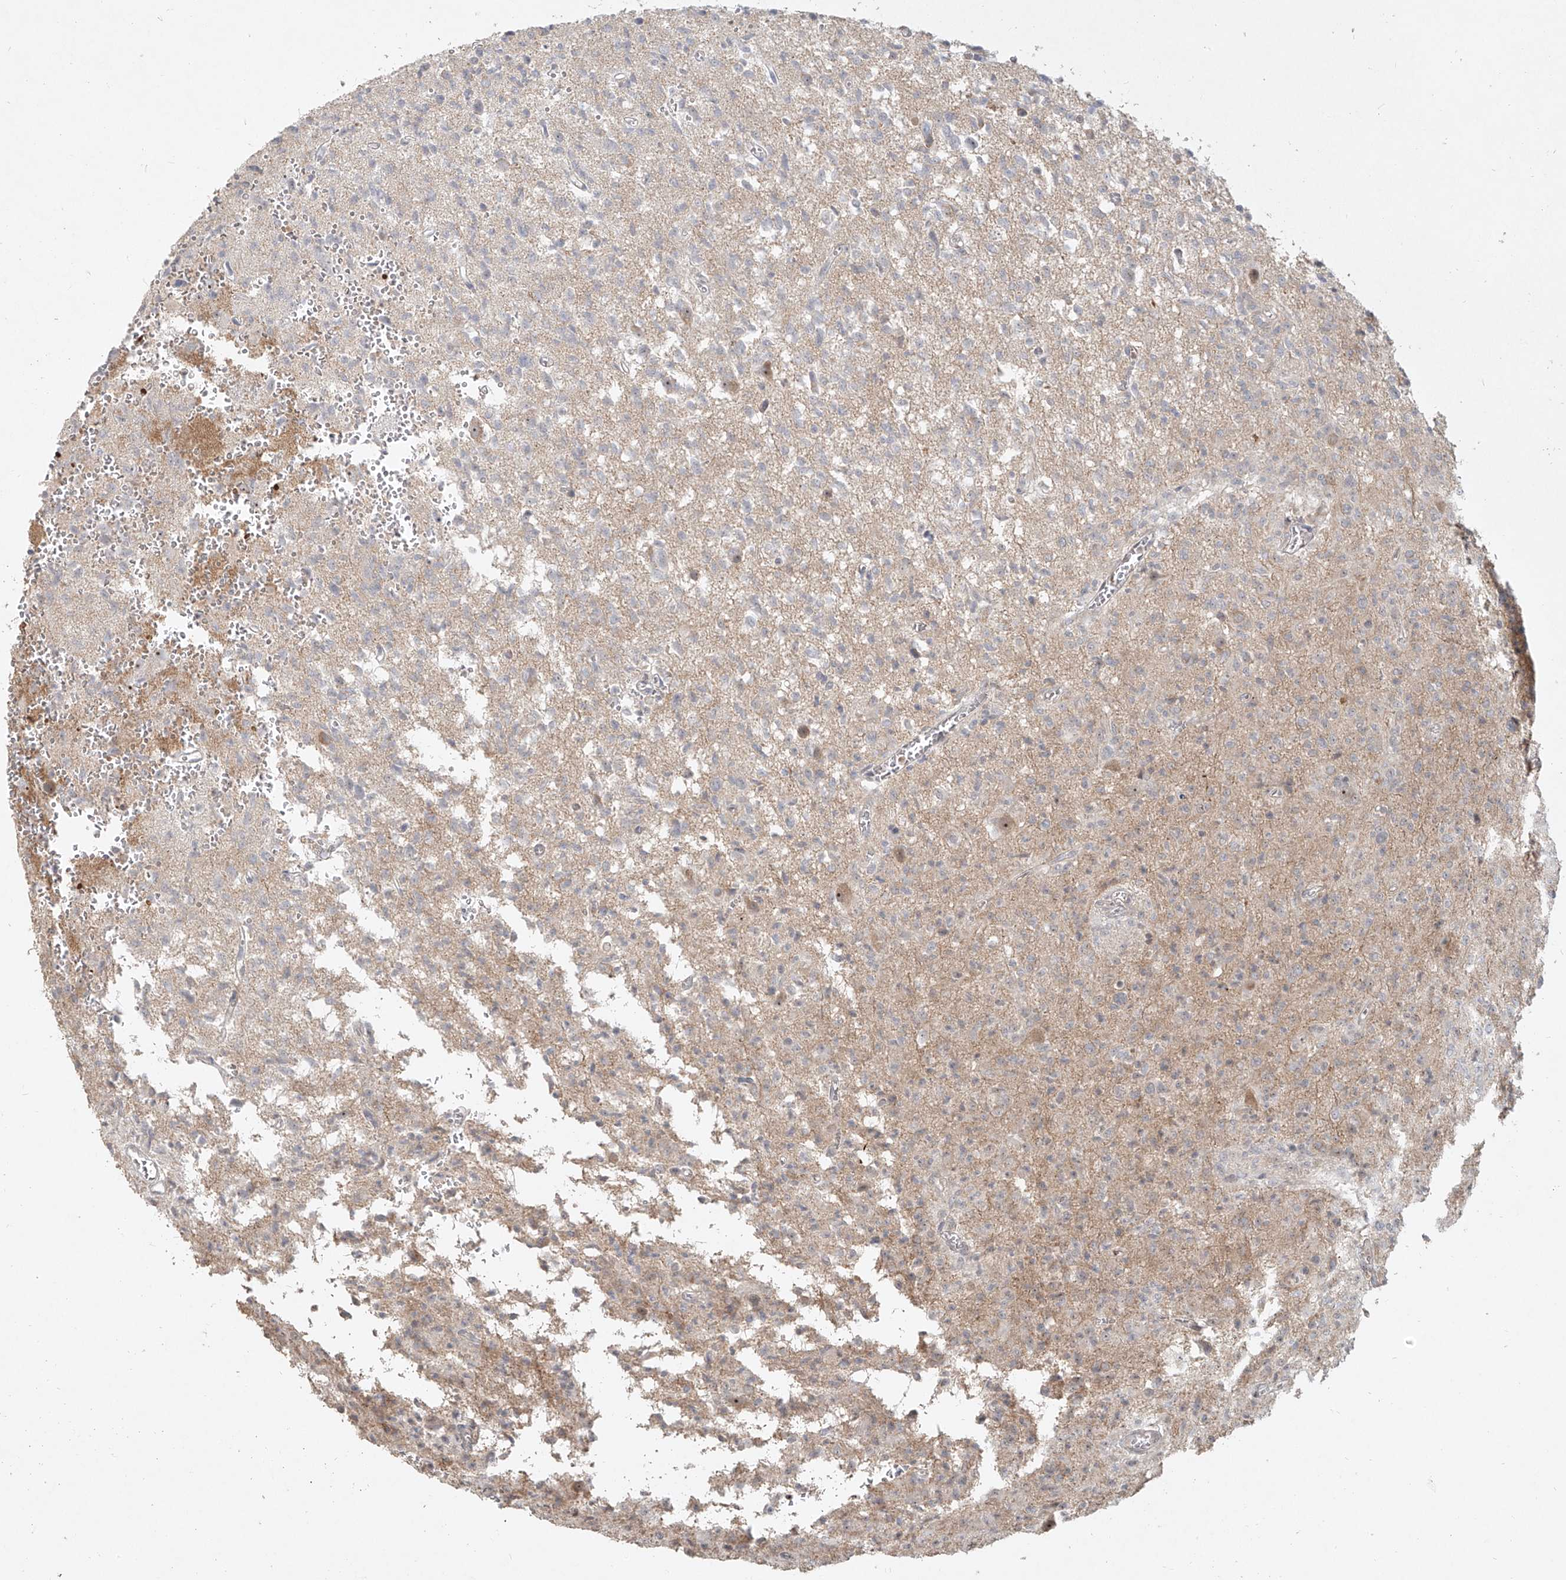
{"staining": {"intensity": "weak", "quantity": "25%-75%", "location": "cytoplasmic/membranous"}, "tissue": "glioma", "cell_type": "Tumor cells", "image_type": "cancer", "snomed": [{"axis": "morphology", "description": "Glioma, malignant, High grade"}, {"axis": "topography", "description": "Brain"}], "caption": "Immunohistochemical staining of human malignant glioma (high-grade) displays low levels of weak cytoplasmic/membranous positivity in about 25%-75% of tumor cells. (Brightfield microscopy of DAB IHC at high magnification).", "gene": "BYSL", "patient": {"sex": "female", "age": 57}}